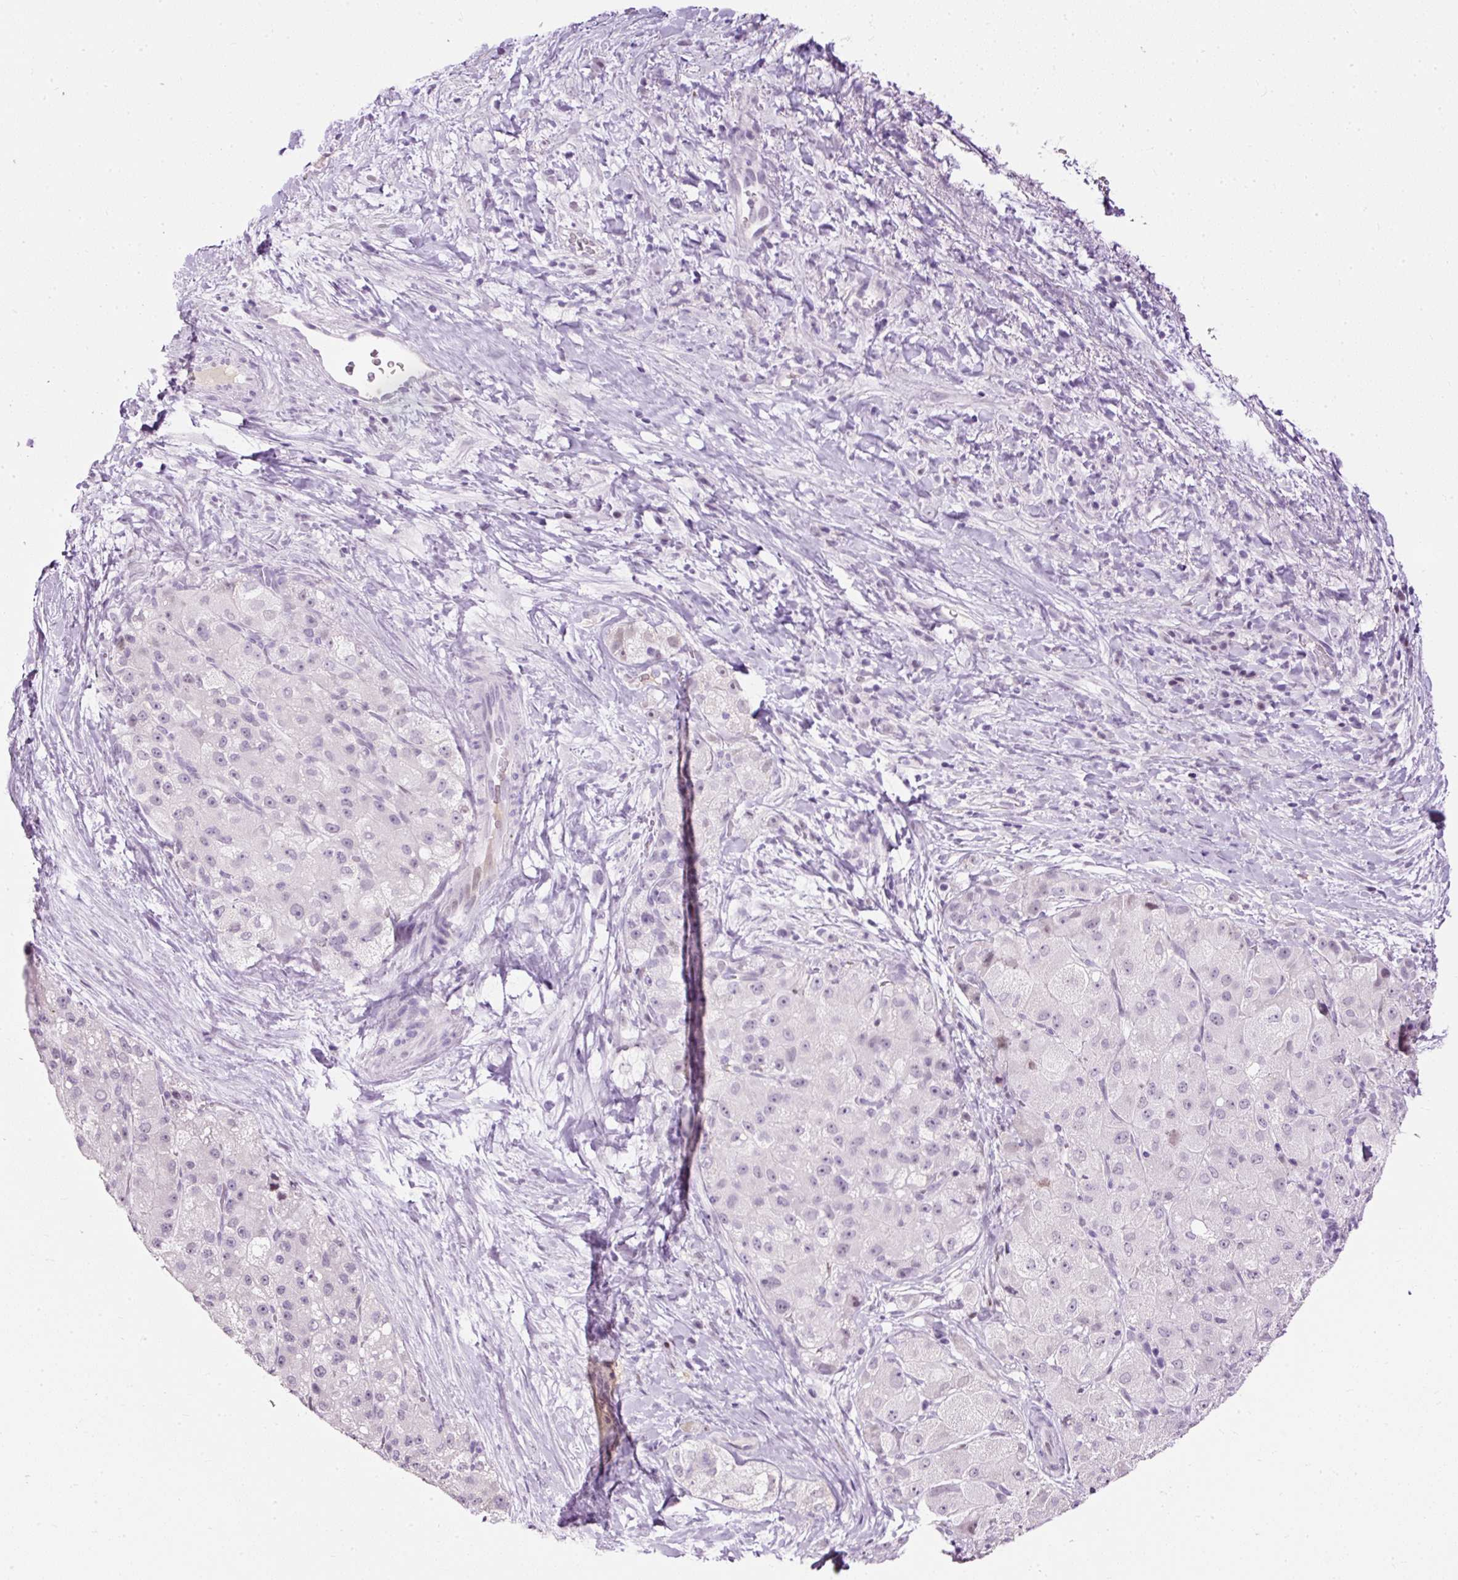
{"staining": {"intensity": "negative", "quantity": "none", "location": "none"}, "tissue": "liver cancer", "cell_type": "Tumor cells", "image_type": "cancer", "snomed": [{"axis": "morphology", "description": "Carcinoma, Hepatocellular, NOS"}, {"axis": "topography", "description": "Liver"}], "caption": "This photomicrograph is of hepatocellular carcinoma (liver) stained with immunohistochemistry to label a protein in brown with the nuclei are counter-stained blue. There is no positivity in tumor cells.", "gene": "PDE6B", "patient": {"sex": "male", "age": 80}}